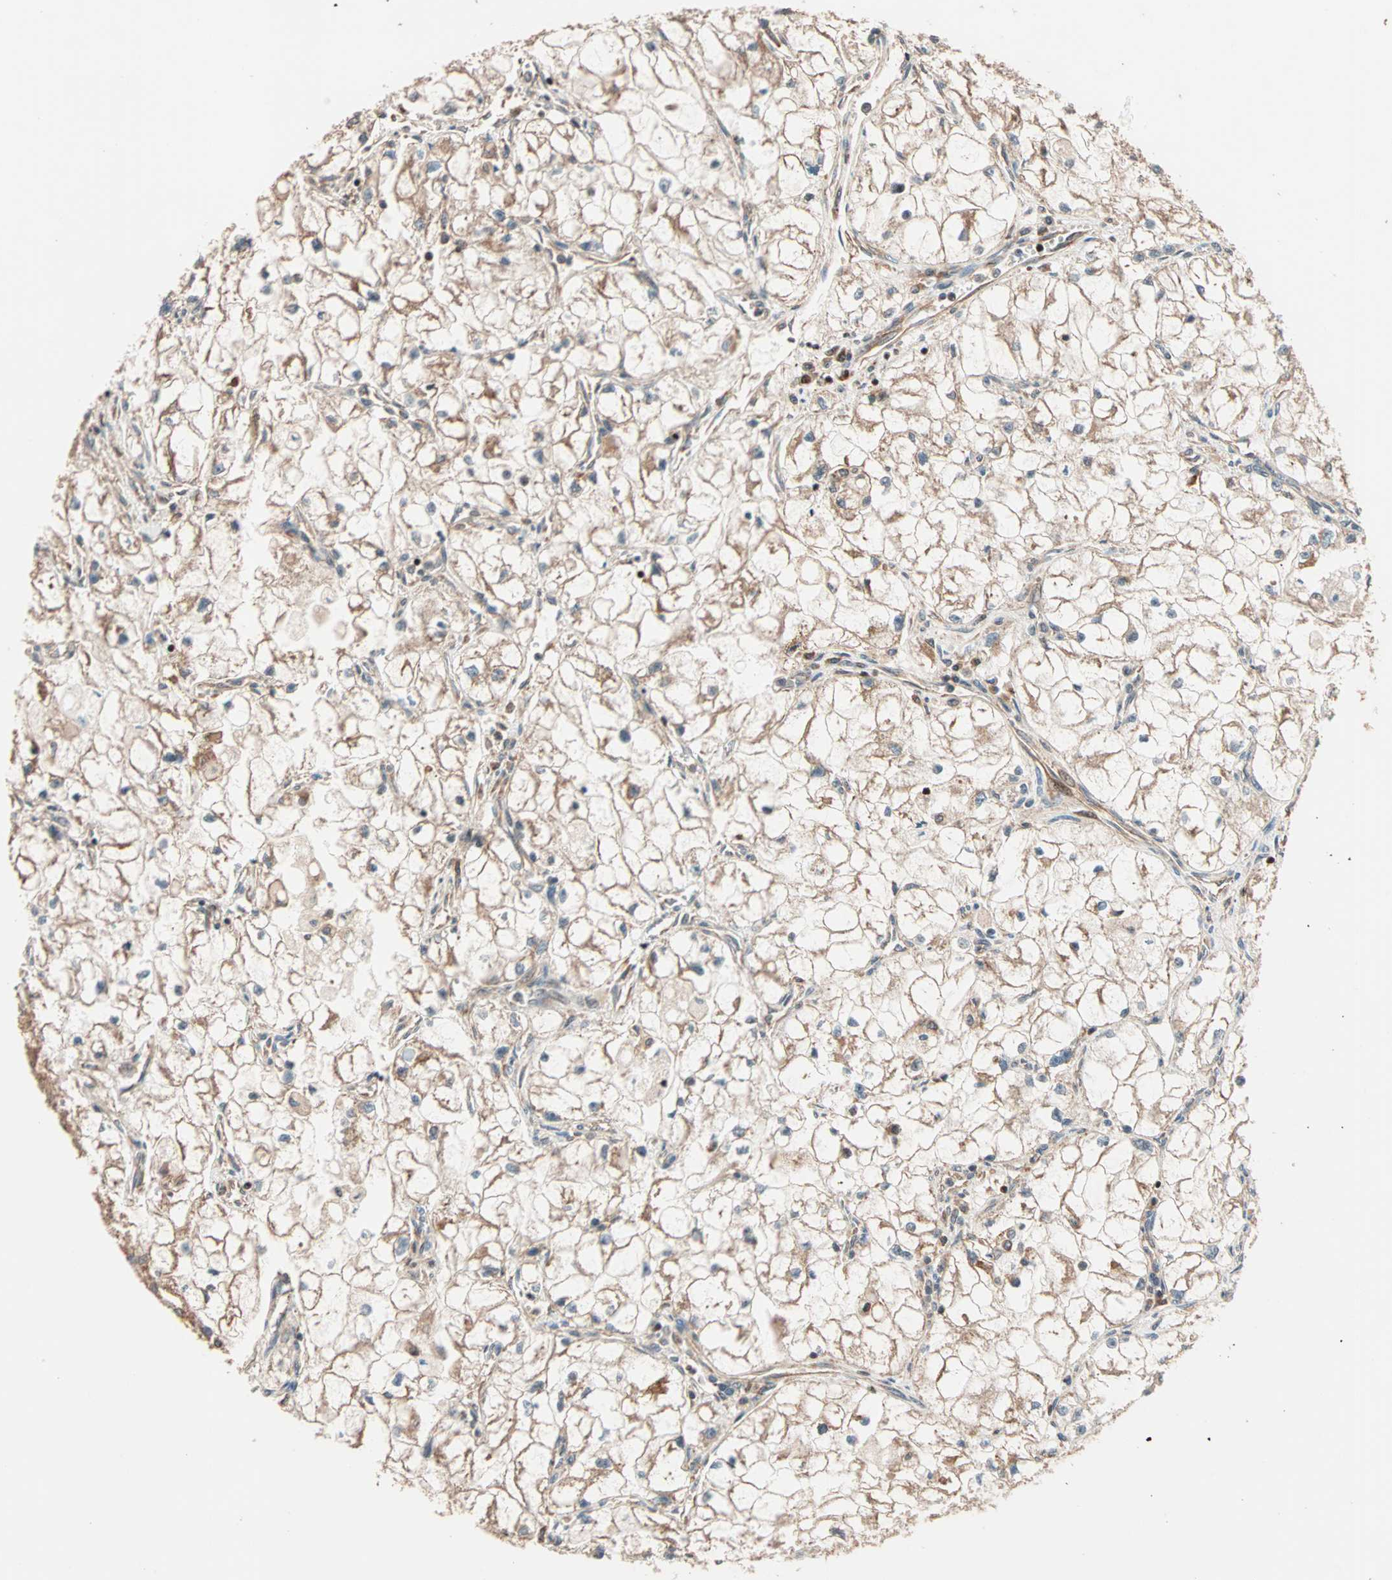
{"staining": {"intensity": "moderate", "quantity": ">75%", "location": "cytoplasmic/membranous"}, "tissue": "renal cancer", "cell_type": "Tumor cells", "image_type": "cancer", "snomed": [{"axis": "morphology", "description": "Adenocarcinoma, NOS"}, {"axis": "topography", "description": "Kidney"}], "caption": "Immunohistochemical staining of renal cancer (adenocarcinoma) exhibits moderate cytoplasmic/membranous protein expression in approximately >75% of tumor cells. (DAB (3,3'-diaminobenzidine) IHC, brown staining for protein, blue staining for nuclei).", "gene": "HECW1", "patient": {"sex": "female", "age": 70}}